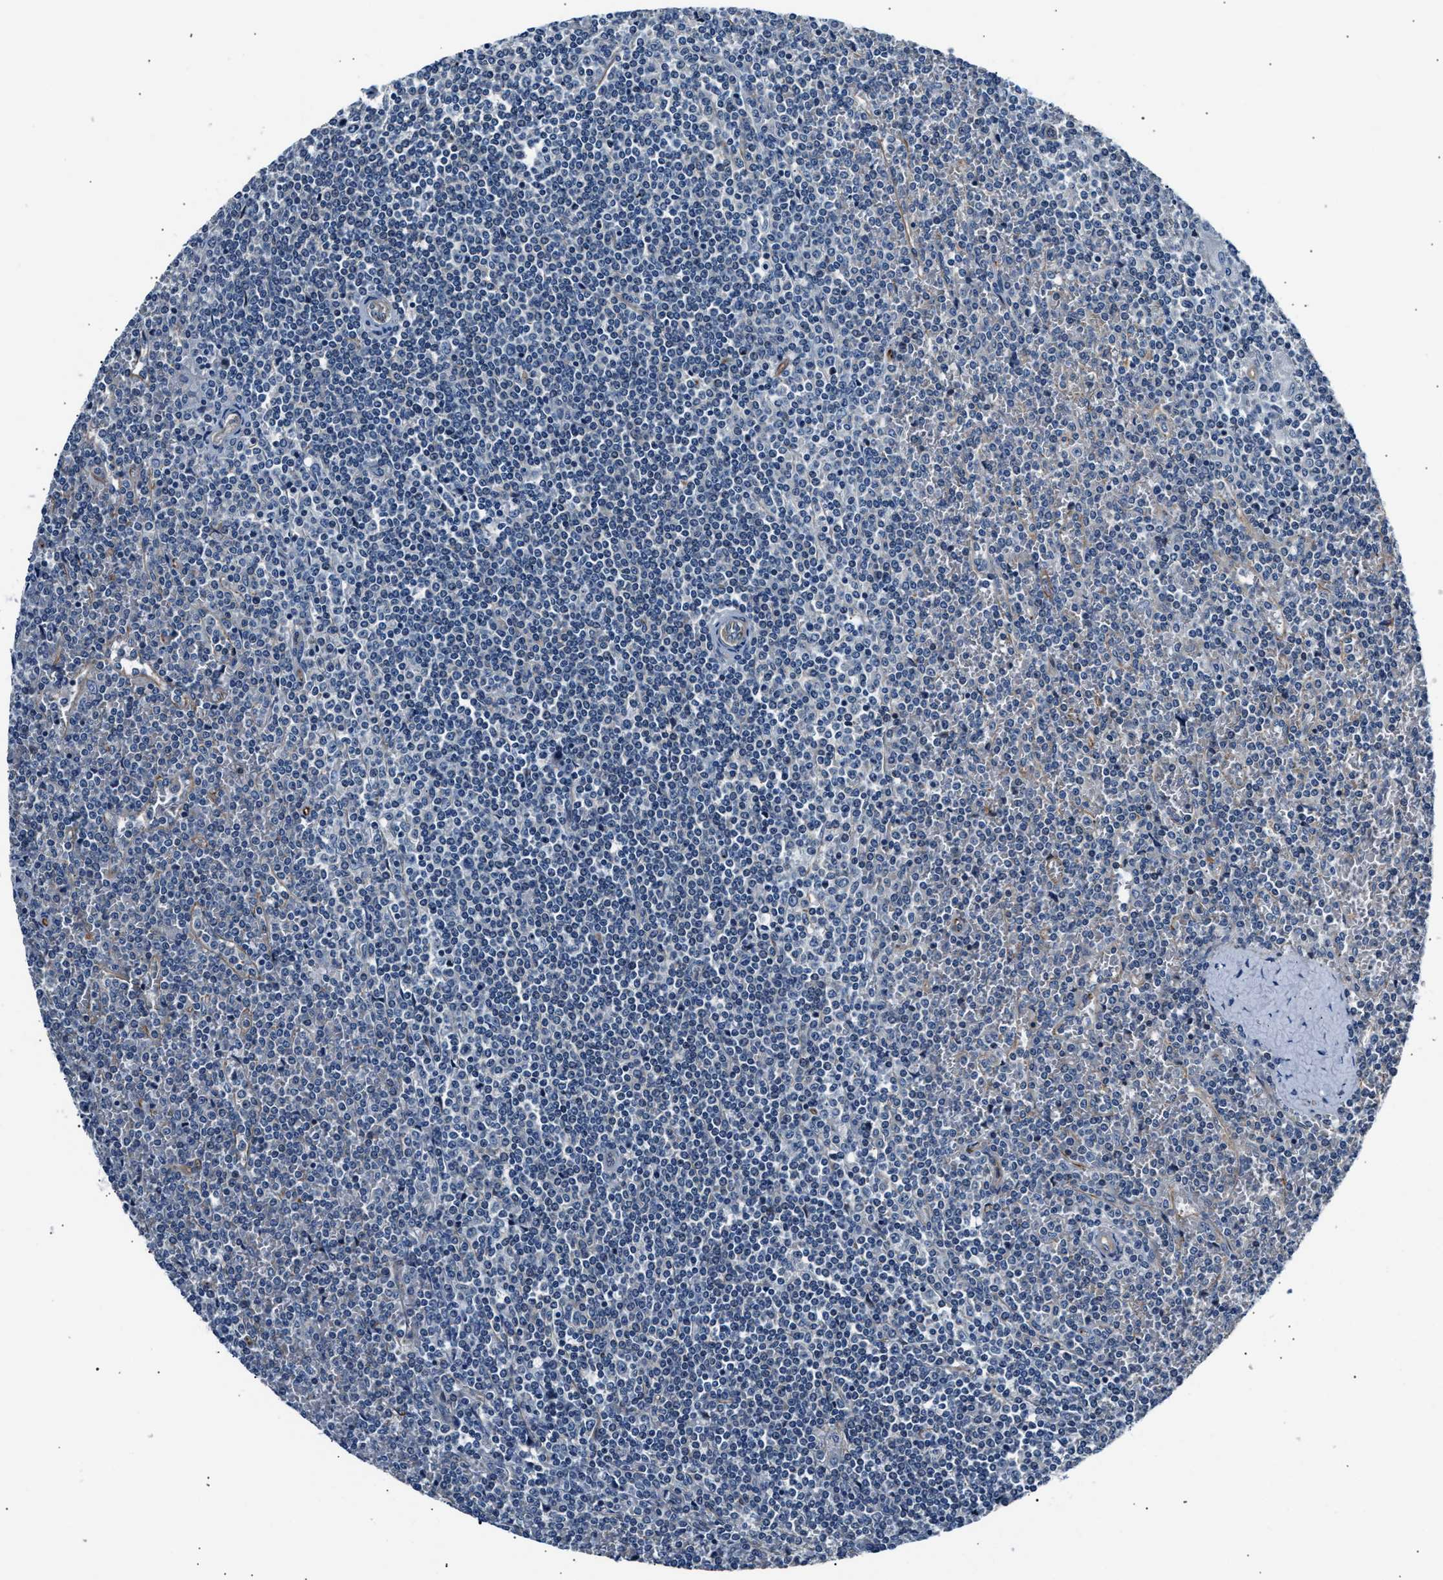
{"staining": {"intensity": "negative", "quantity": "none", "location": "none"}, "tissue": "lymphoma", "cell_type": "Tumor cells", "image_type": "cancer", "snomed": [{"axis": "morphology", "description": "Malignant lymphoma, non-Hodgkin's type, Low grade"}, {"axis": "topography", "description": "Spleen"}], "caption": "Lymphoma was stained to show a protein in brown. There is no significant staining in tumor cells. (Stains: DAB (3,3'-diaminobenzidine) immunohistochemistry (IHC) with hematoxylin counter stain, Microscopy: brightfield microscopy at high magnification).", "gene": "MPDZ", "patient": {"sex": "female", "age": 19}}